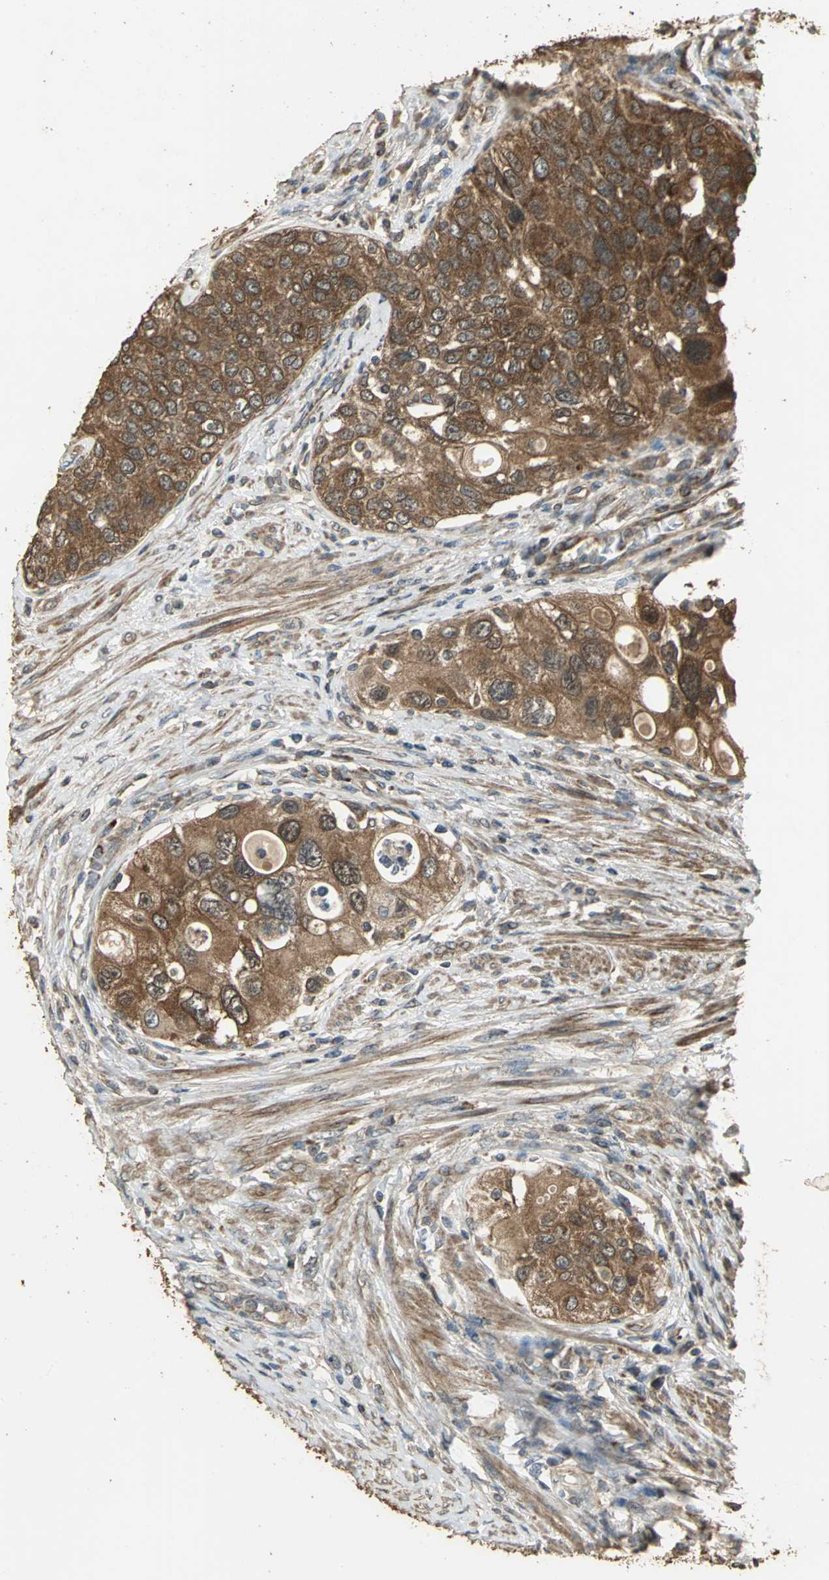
{"staining": {"intensity": "strong", "quantity": ">75%", "location": "cytoplasmic/membranous"}, "tissue": "urothelial cancer", "cell_type": "Tumor cells", "image_type": "cancer", "snomed": [{"axis": "morphology", "description": "Urothelial carcinoma, High grade"}, {"axis": "topography", "description": "Urinary bladder"}], "caption": "The histopathology image reveals immunohistochemical staining of urothelial carcinoma (high-grade). There is strong cytoplasmic/membranous positivity is appreciated in about >75% of tumor cells.", "gene": "KANK1", "patient": {"sex": "female", "age": 56}}